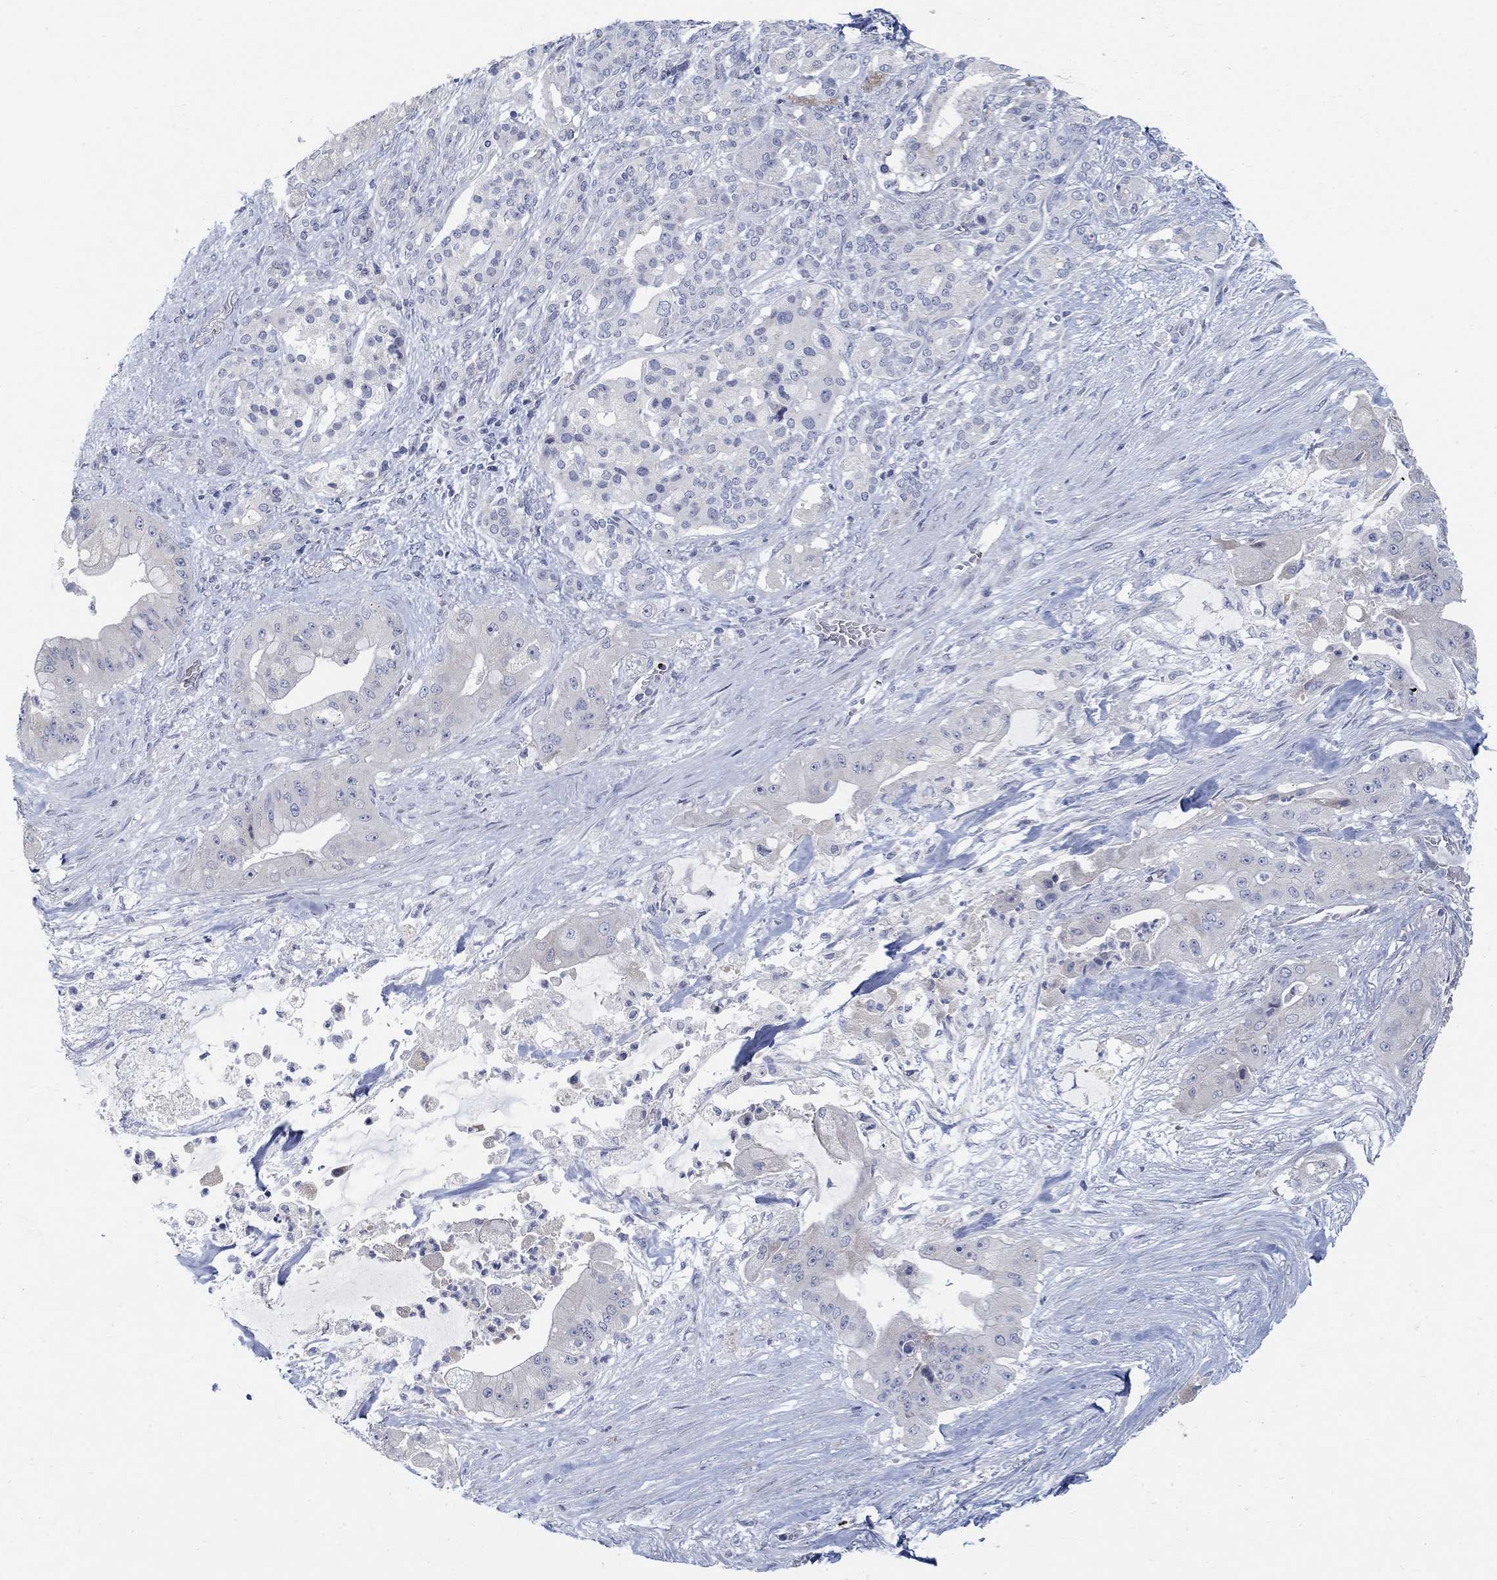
{"staining": {"intensity": "negative", "quantity": "none", "location": "none"}, "tissue": "pancreatic cancer", "cell_type": "Tumor cells", "image_type": "cancer", "snomed": [{"axis": "morphology", "description": "Normal tissue, NOS"}, {"axis": "morphology", "description": "Inflammation, NOS"}, {"axis": "morphology", "description": "Adenocarcinoma, NOS"}, {"axis": "topography", "description": "Pancreas"}], "caption": "DAB immunohistochemical staining of pancreatic cancer shows no significant expression in tumor cells.", "gene": "ANO7", "patient": {"sex": "male", "age": 57}}